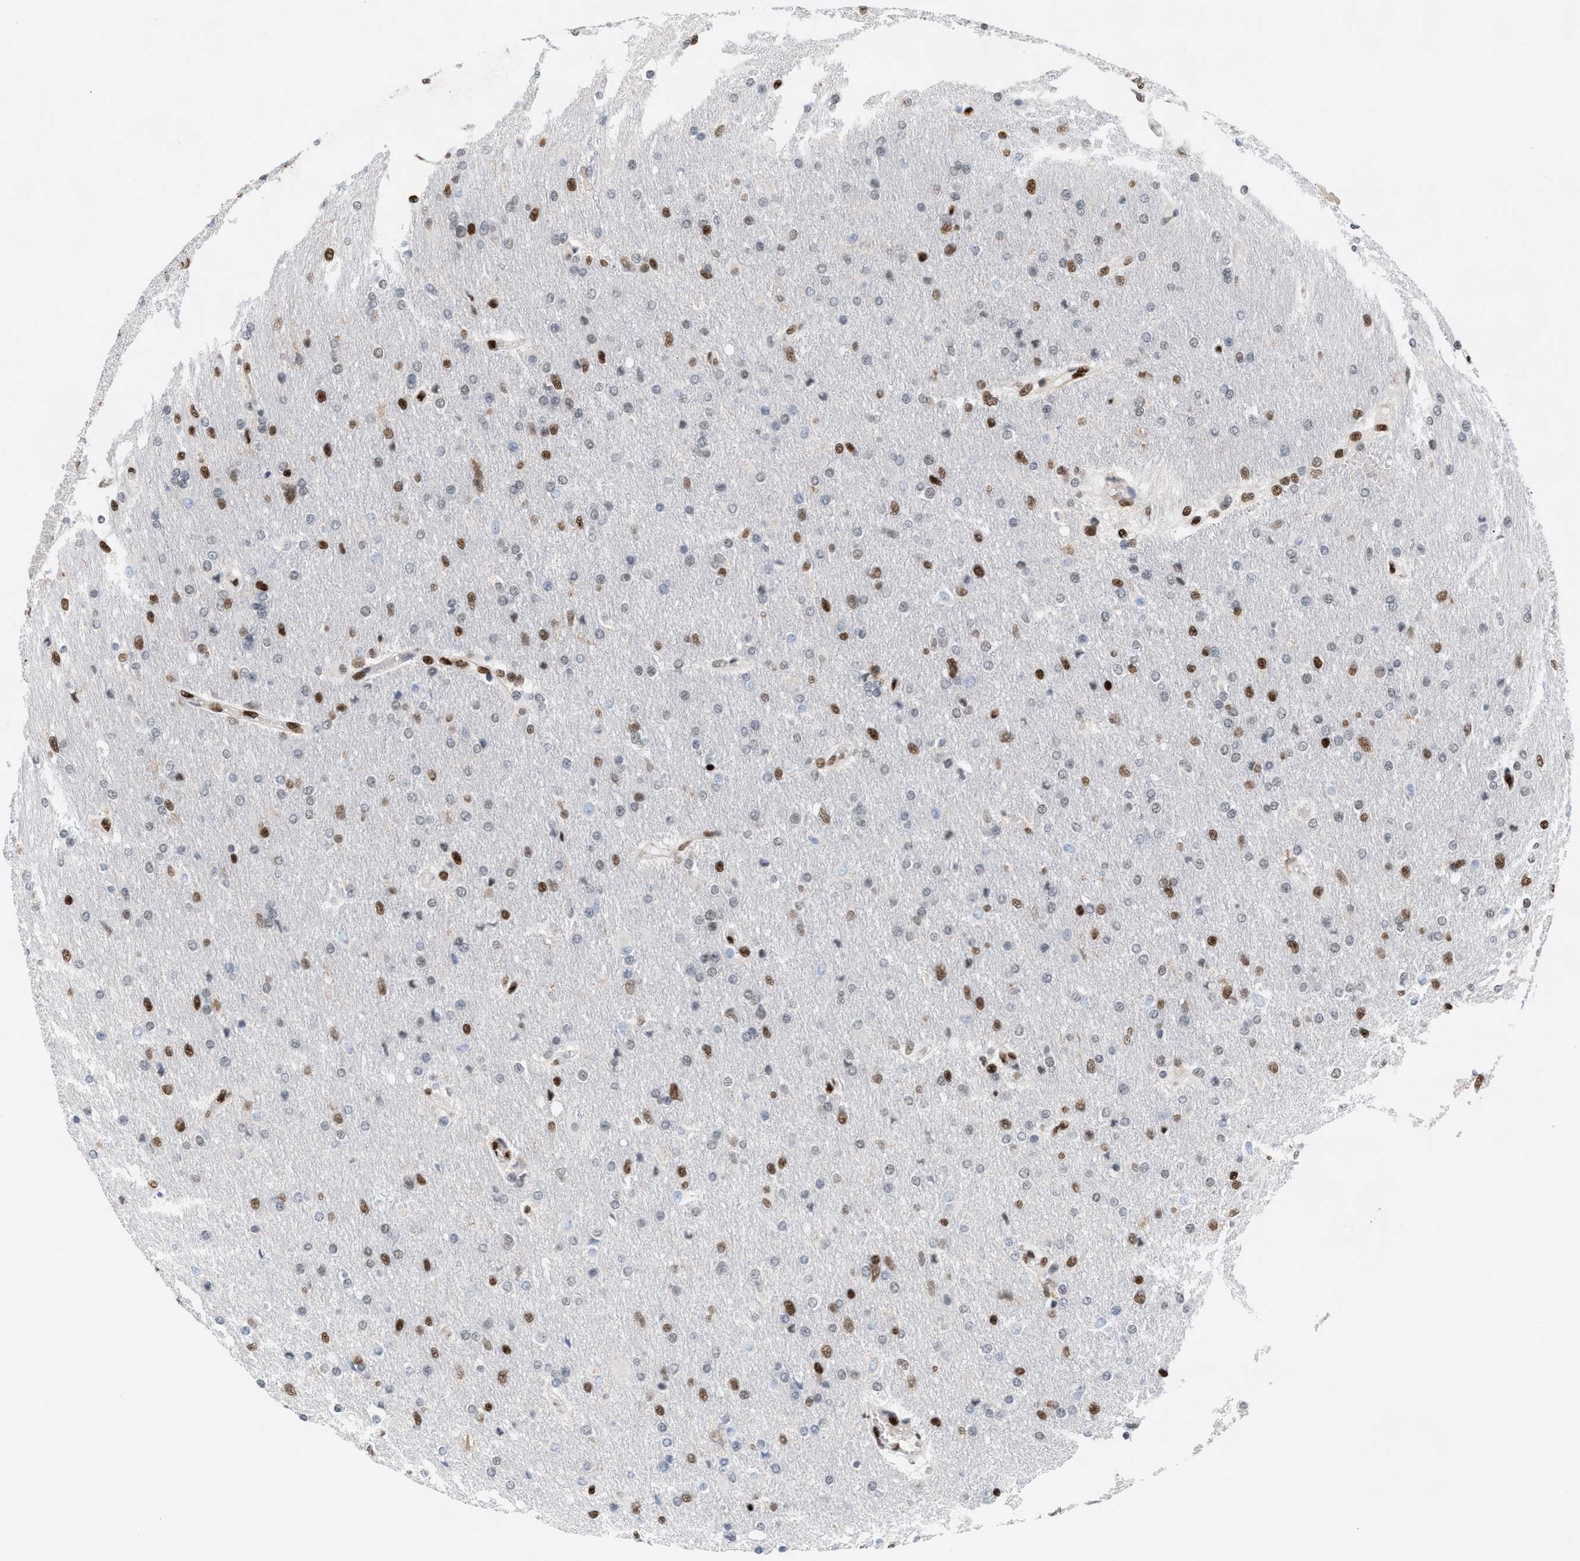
{"staining": {"intensity": "moderate", "quantity": "25%-75%", "location": "nuclear"}, "tissue": "glioma", "cell_type": "Tumor cells", "image_type": "cancer", "snomed": [{"axis": "morphology", "description": "Glioma, malignant, High grade"}, {"axis": "topography", "description": "Cerebral cortex"}], "caption": "Protein positivity by immunohistochemistry shows moderate nuclear expression in approximately 25%-75% of tumor cells in malignant glioma (high-grade).", "gene": "RNASEK-C17orf49", "patient": {"sex": "female", "age": 36}}